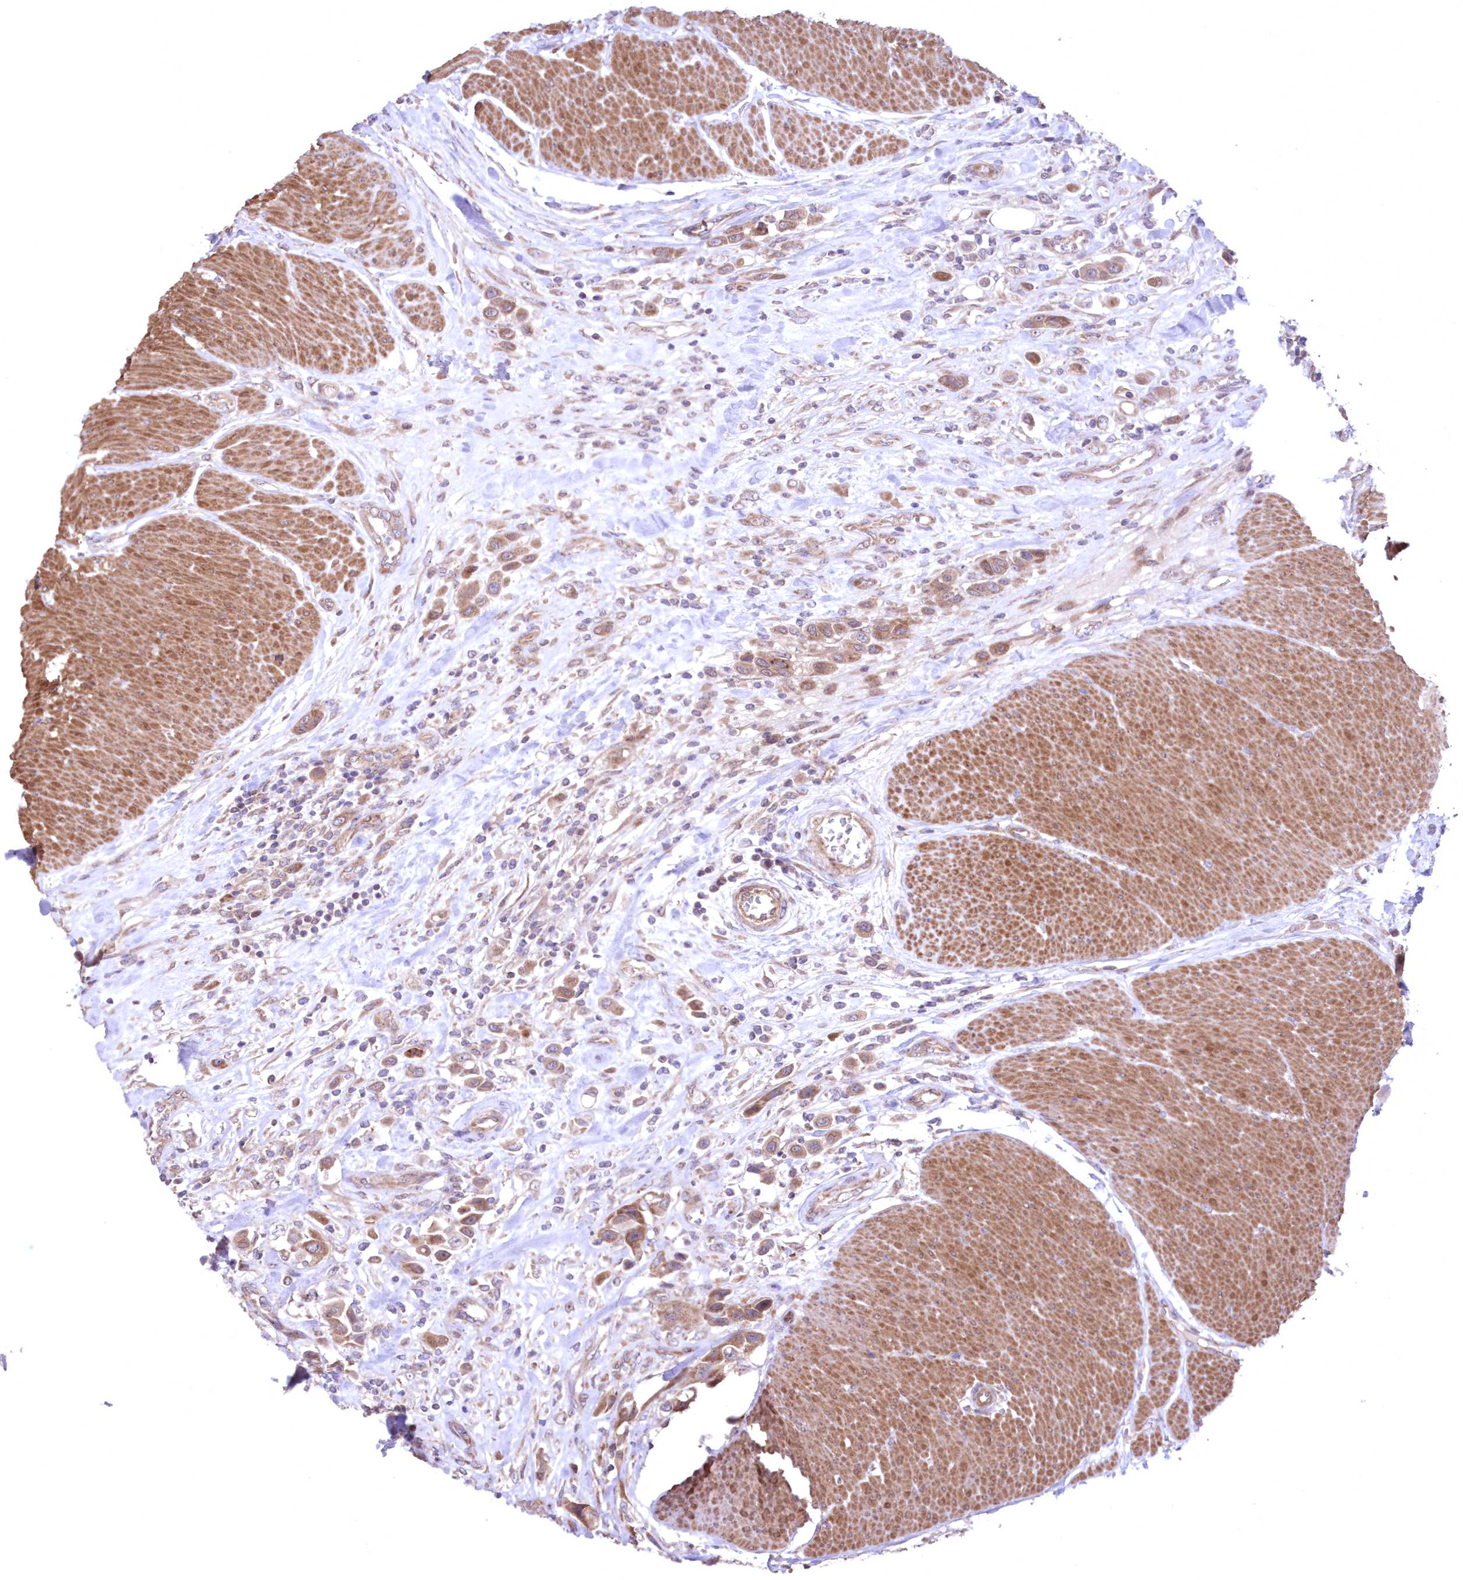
{"staining": {"intensity": "moderate", "quantity": ">75%", "location": "cytoplasmic/membranous"}, "tissue": "urothelial cancer", "cell_type": "Tumor cells", "image_type": "cancer", "snomed": [{"axis": "morphology", "description": "Urothelial carcinoma, High grade"}, {"axis": "topography", "description": "Urinary bladder"}], "caption": "Brown immunohistochemical staining in human urothelial carcinoma (high-grade) reveals moderate cytoplasmic/membranous expression in approximately >75% of tumor cells.", "gene": "MTRF1L", "patient": {"sex": "male", "age": 50}}